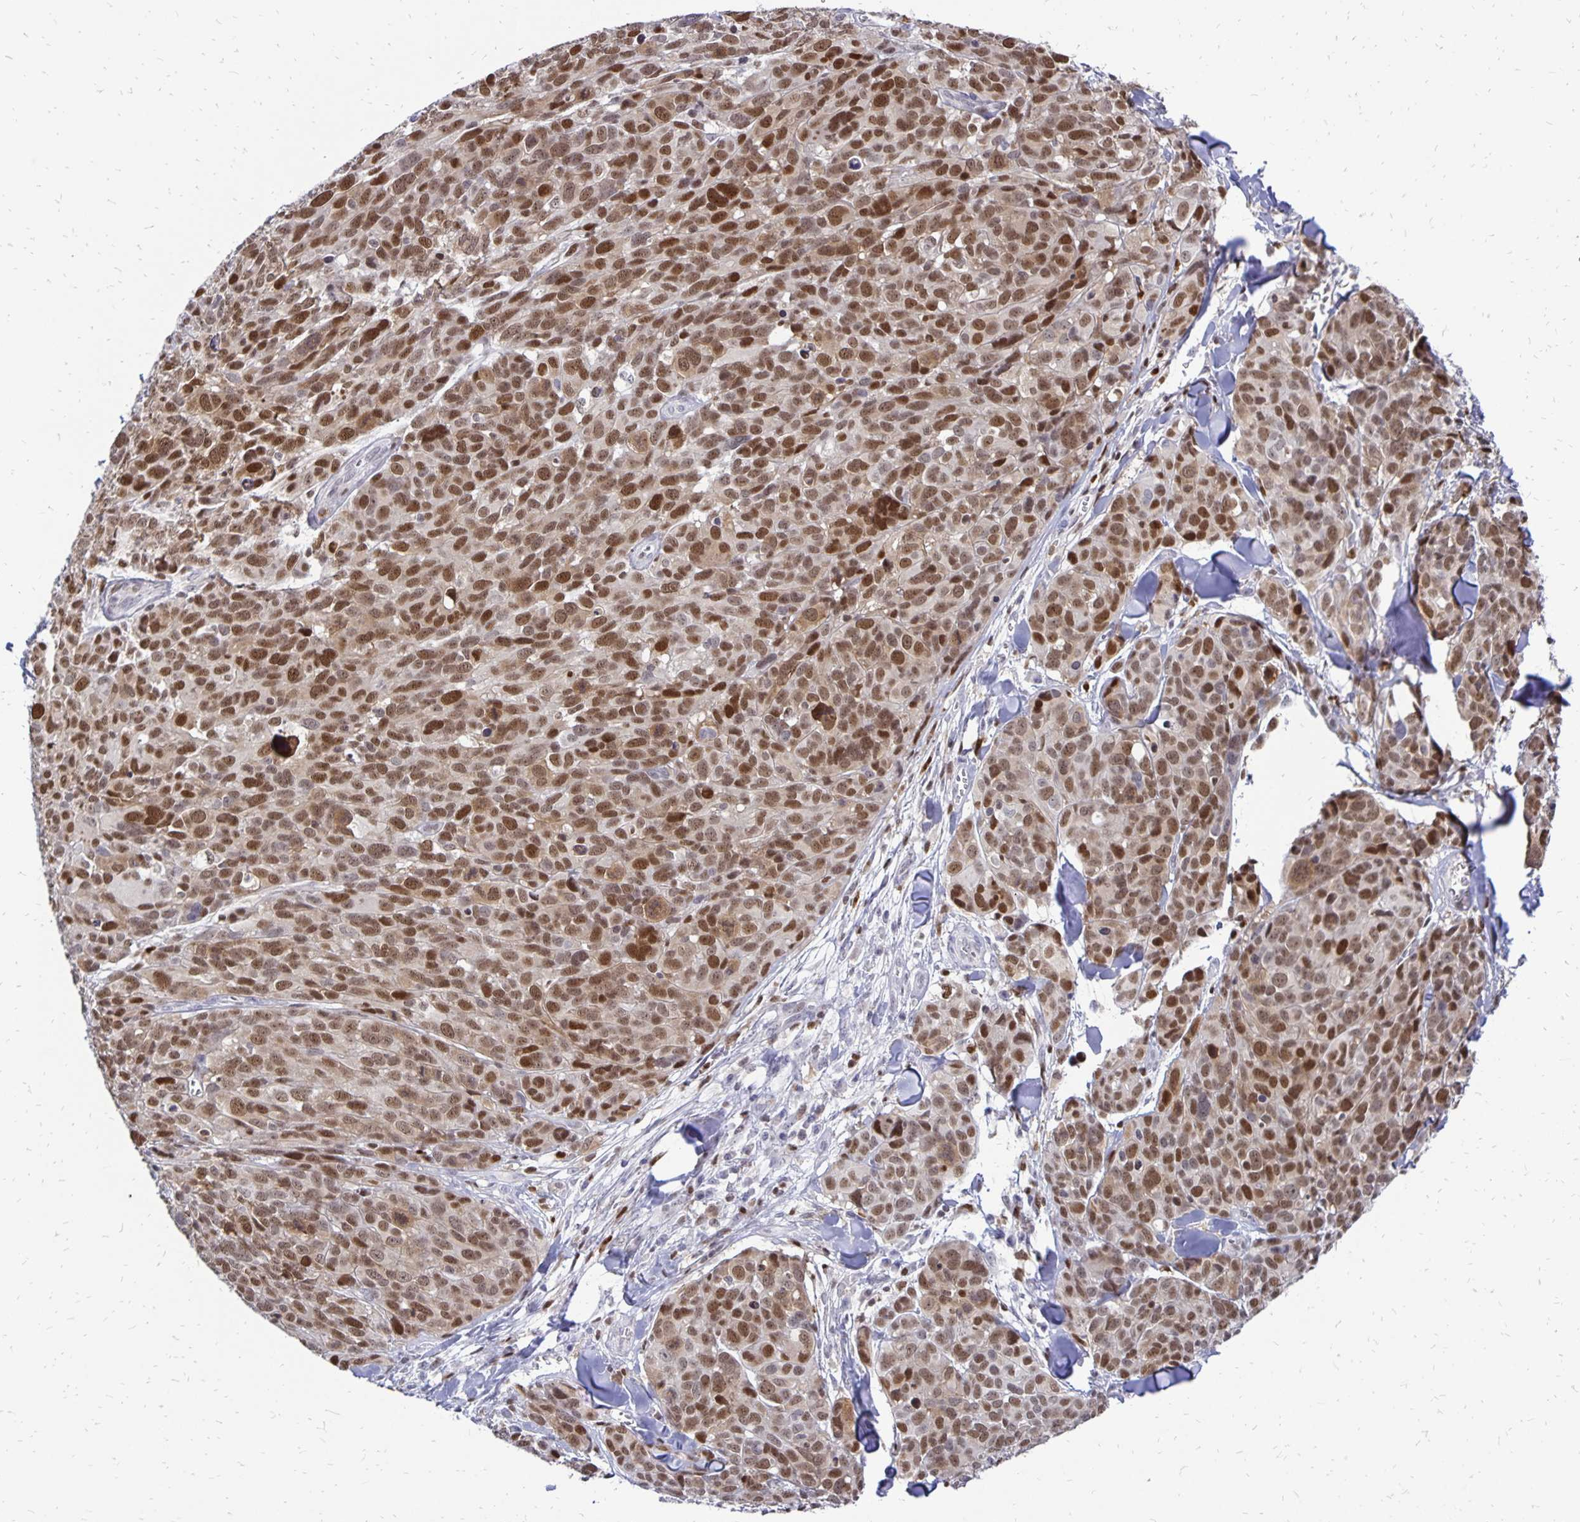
{"staining": {"intensity": "moderate", "quantity": ">75%", "location": "nuclear"}, "tissue": "melanoma", "cell_type": "Tumor cells", "image_type": "cancer", "snomed": [{"axis": "morphology", "description": "Malignant melanoma, NOS"}, {"axis": "topography", "description": "Skin"}], "caption": "A high-resolution photomicrograph shows immunohistochemistry (IHC) staining of malignant melanoma, which displays moderate nuclear positivity in about >75% of tumor cells. (IHC, brightfield microscopy, high magnification).", "gene": "DCK", "patient": {"sex": "male", "age": 51}}